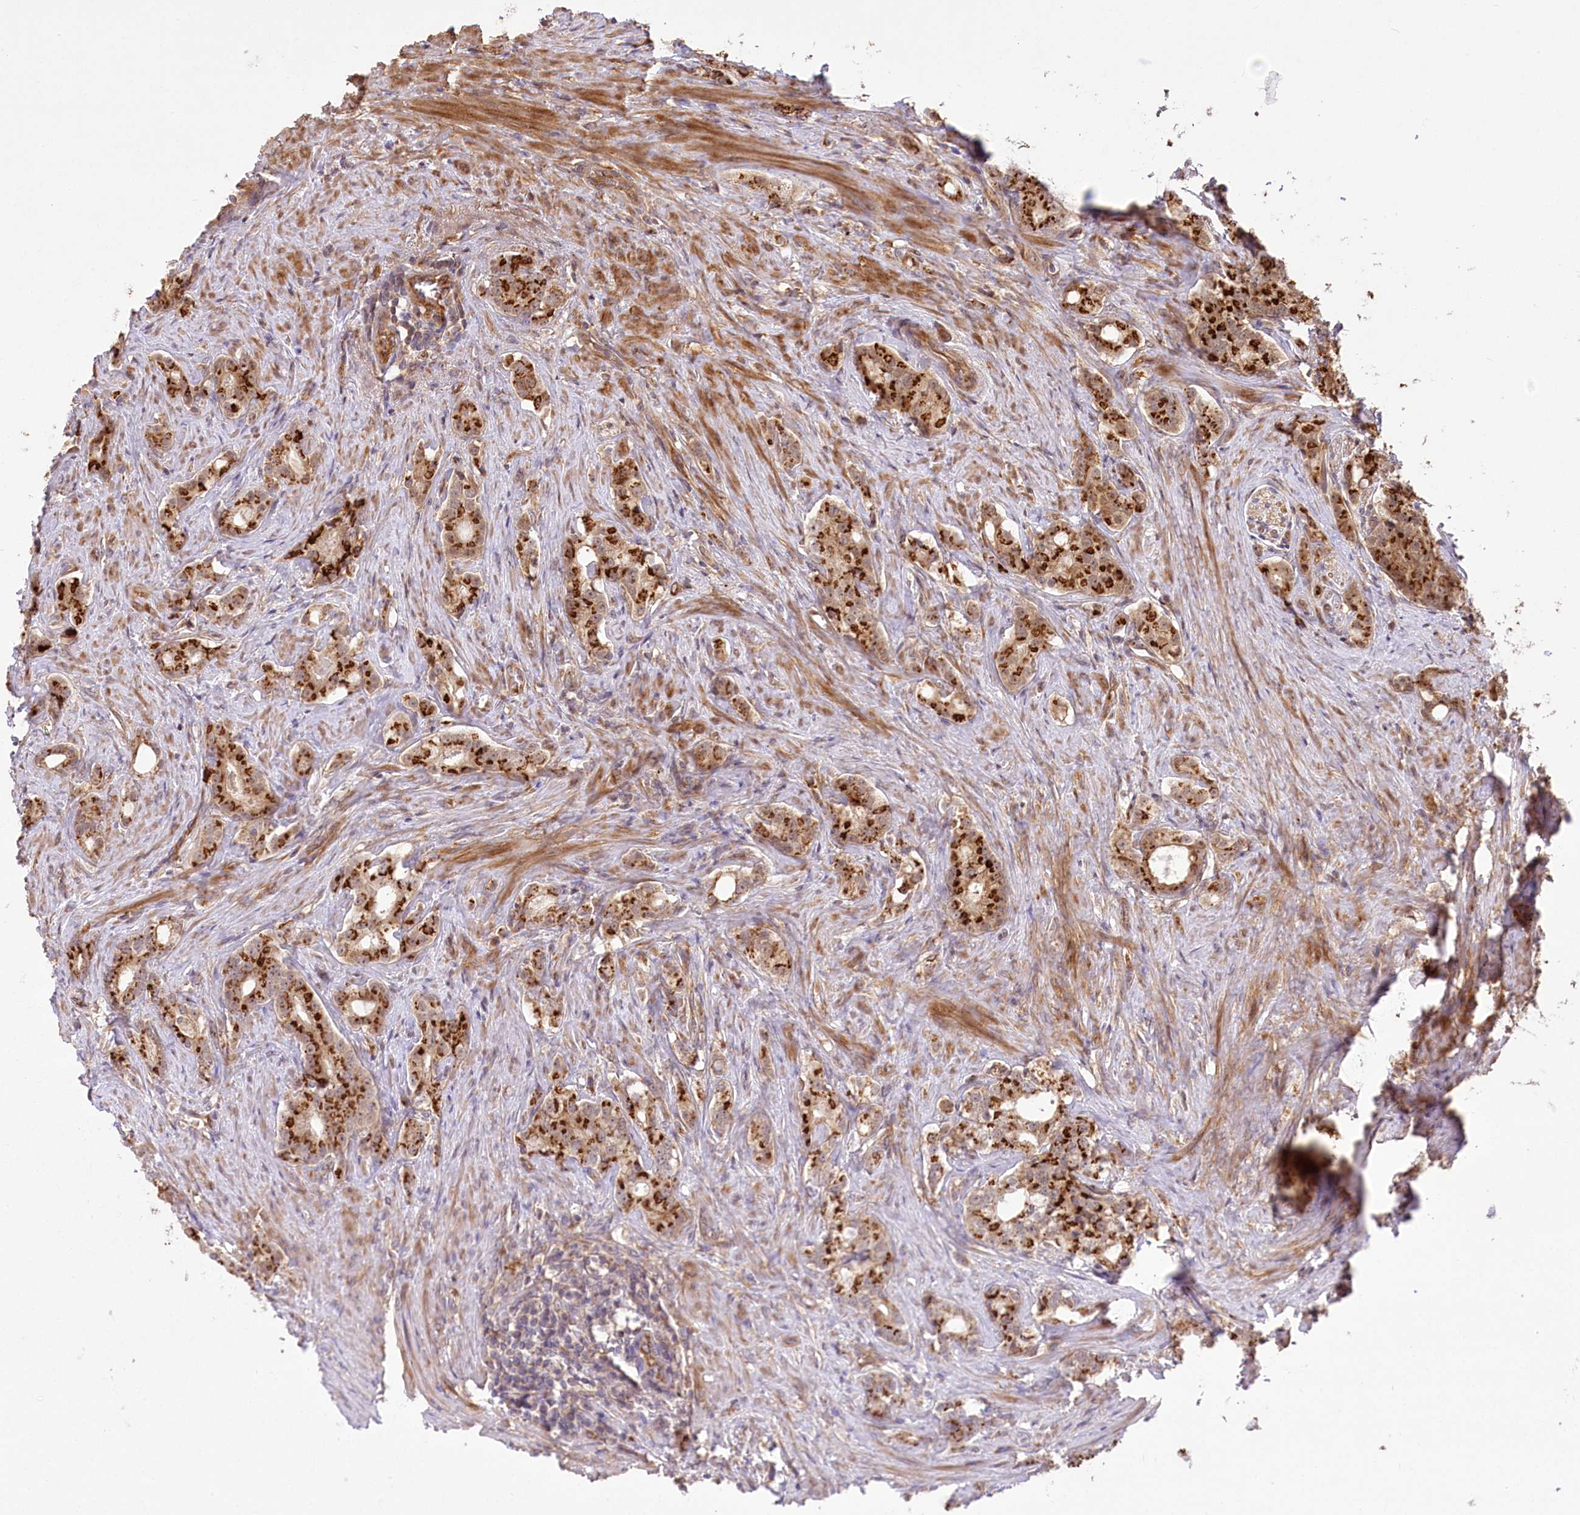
{"staining": {"intensity": "strong", "quantity": ">75%", "location": "cytoplasmic/membranous"}, "tissue": "prostate cancer", "cell_type": "Tumor cells", "image_type": "cancer", "snomed": [{"axis": "morphology", "description": "Adenocarcinoma, Low grade"}, {"axis": "topography", "description": "Prostate"}], "caption": "Low-grade adenocarcinoma (prostate) stained for a protein (brown) shows strong cytoplasmic/membranous positive positivity in about >75% of tumor cells.", "gene": "CARD19", "patient": {"sex": "male", "age": 71}}